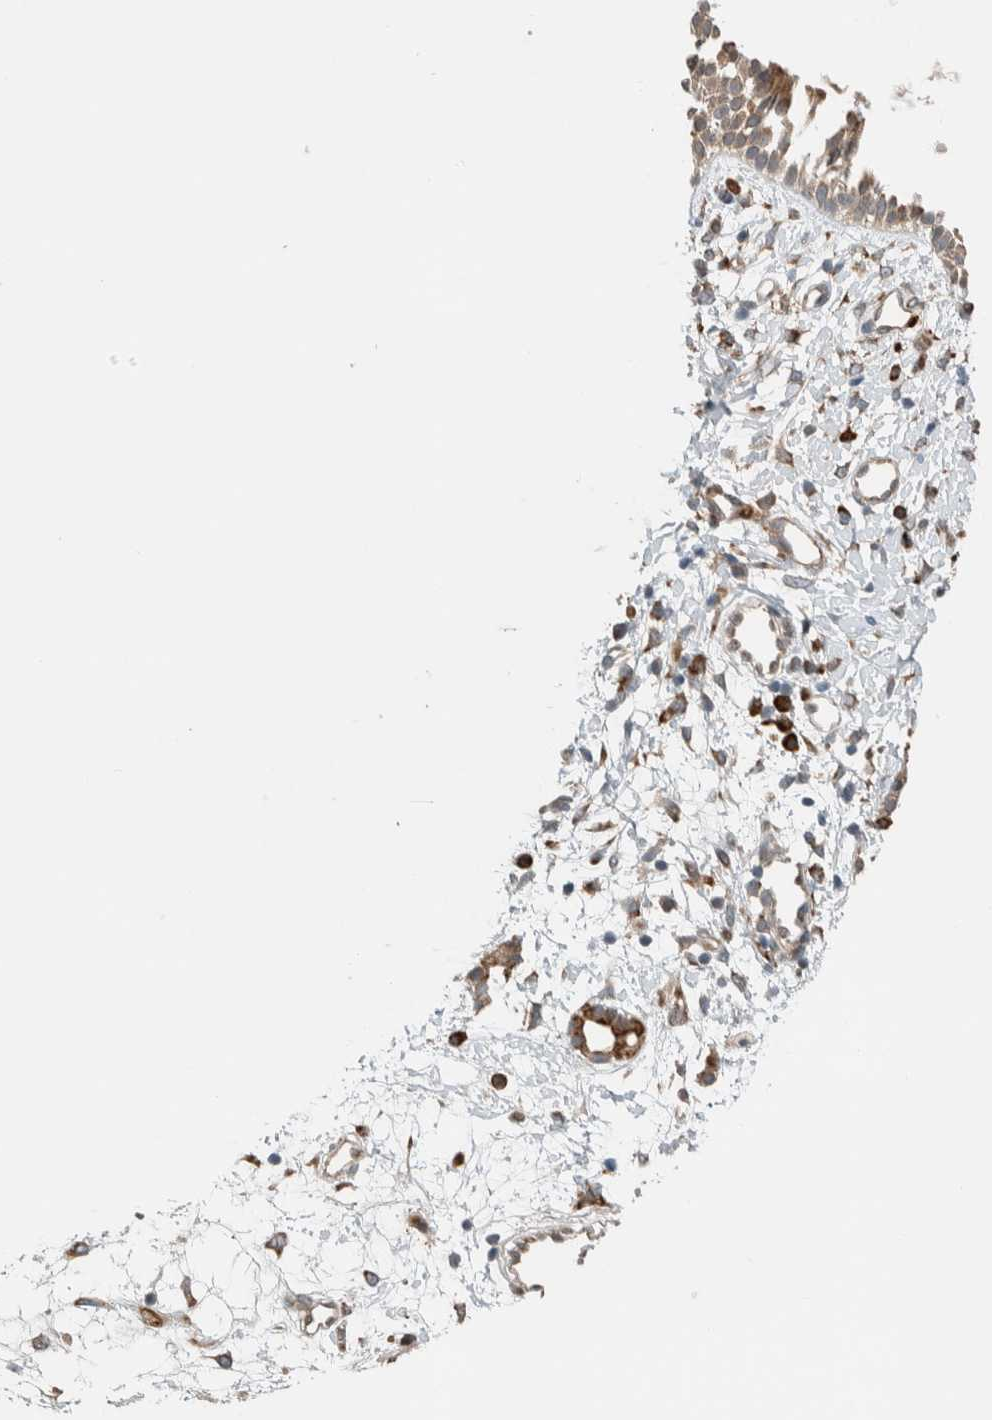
{"staining": {"intensity": "moderate", "quantity": ">75%", "location": "cytoplasmic/membranous"}, "tissue": "nasopharynx", "cell_type": "Respiratory epithelial cells", "image_type": "normal", "snomed": [{"axis": "morphology", "description": "Normal tissue, NOS"}, {"axis": "topography", "description": "Nasopharynx"}], "caption": "Immunohistochemical staining of benign human nasopharynx displays >75% levels of moderate cytoplasmic/membranous protein staining in about >75% of respiratory epithelial cells. (IHC, brightfield microscopy, high magnification).", "gene": "CTBP2", "patient": {"sex": "male", "age": 22}}